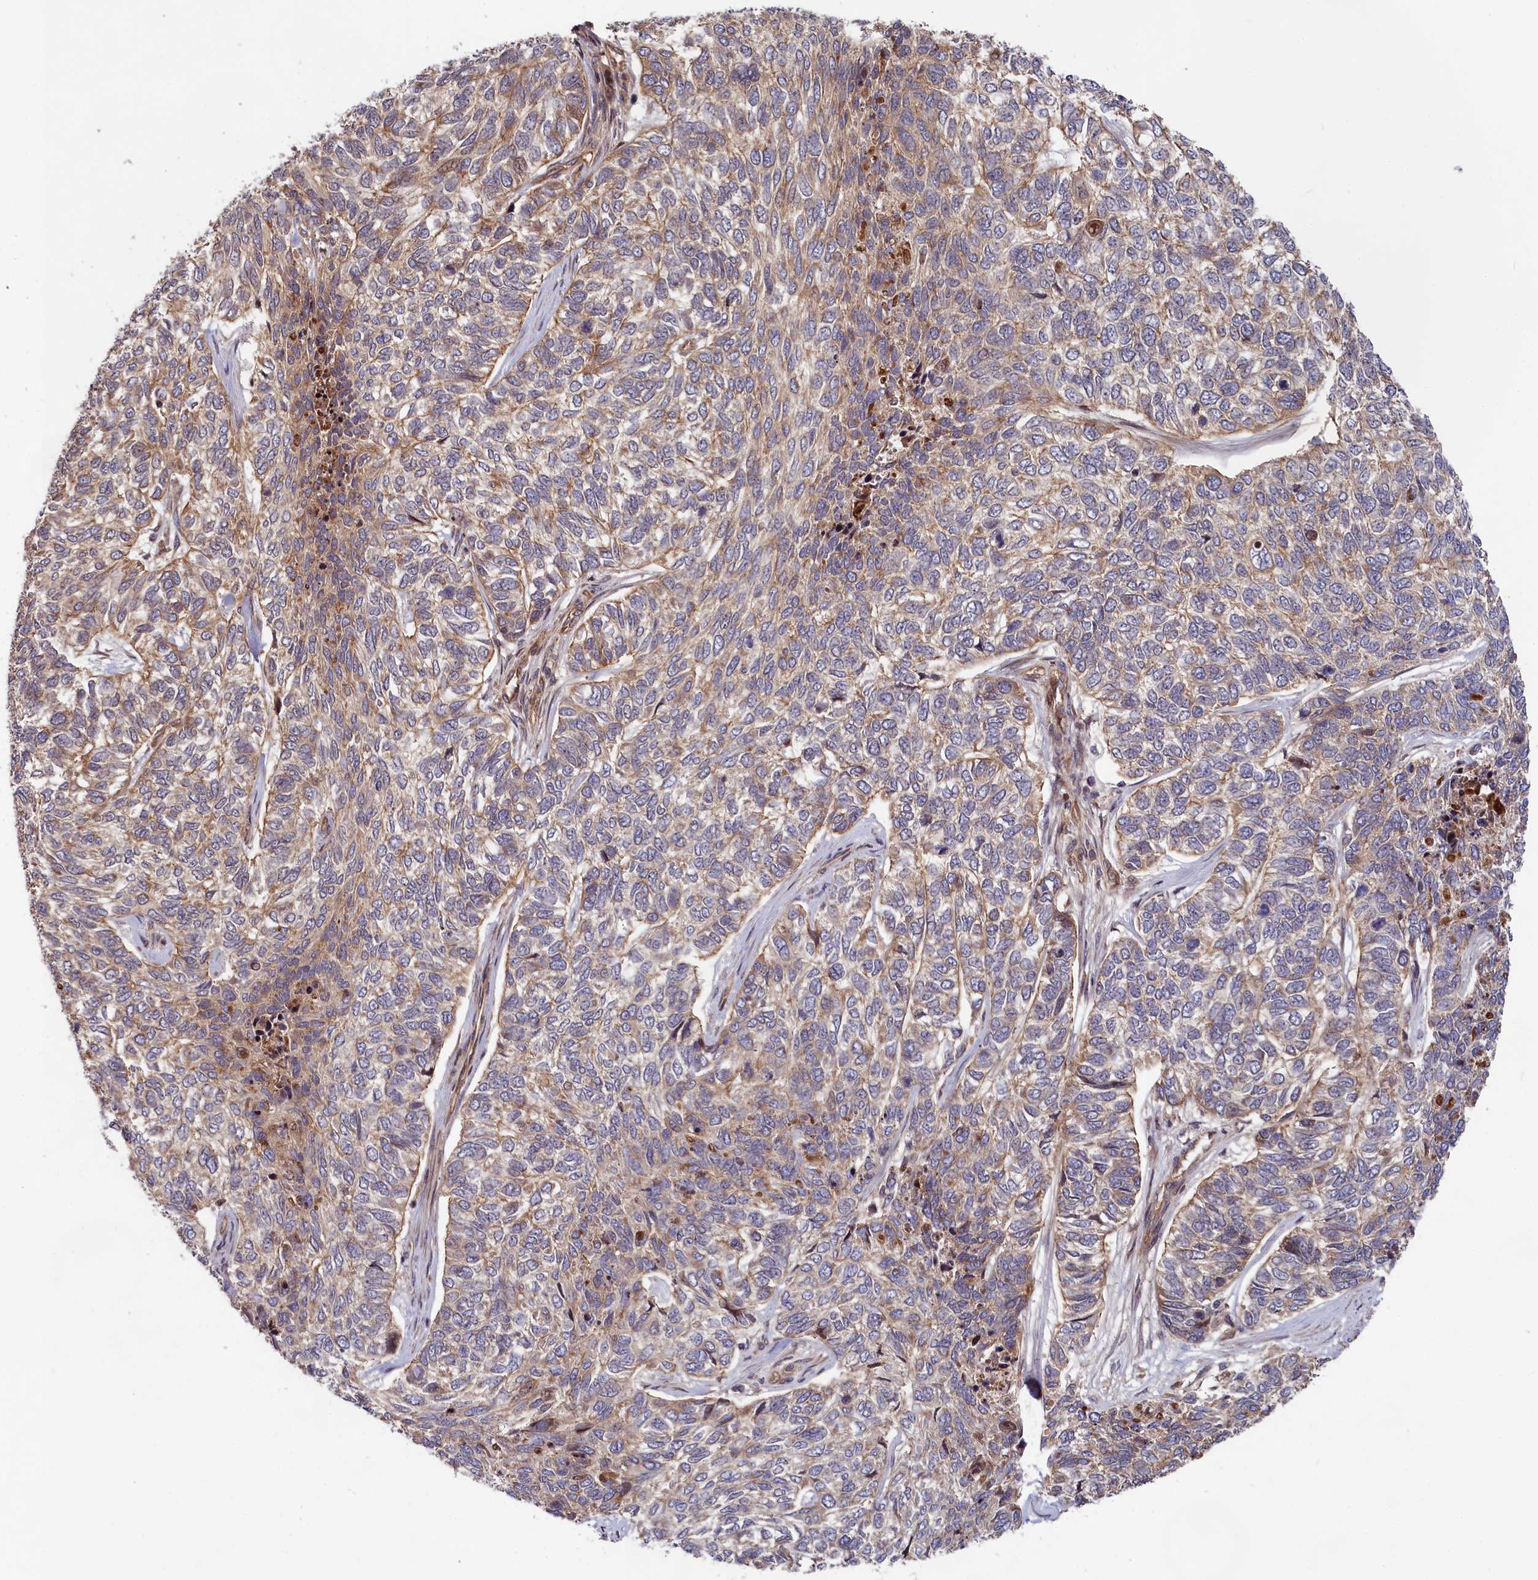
{"staining": {"intensity": "weak", "quantity": "<25%", "location": "cytoplasmic/membranous"}, "tissue": "skin cancer", "cell_type": "Tumor cells", "image_type": "cancer", "snomed": [{"axis": "morphology", "description": "Basal cell carcinoma"}, {"axis": "topography", "description": "Skin"}], "caption": "Skin cancer stained for a protein using immunohistochemistry exhibits no expression tumor cells.", "gene": "CEP44", "patient": {"sex": "female", "age": 65}}